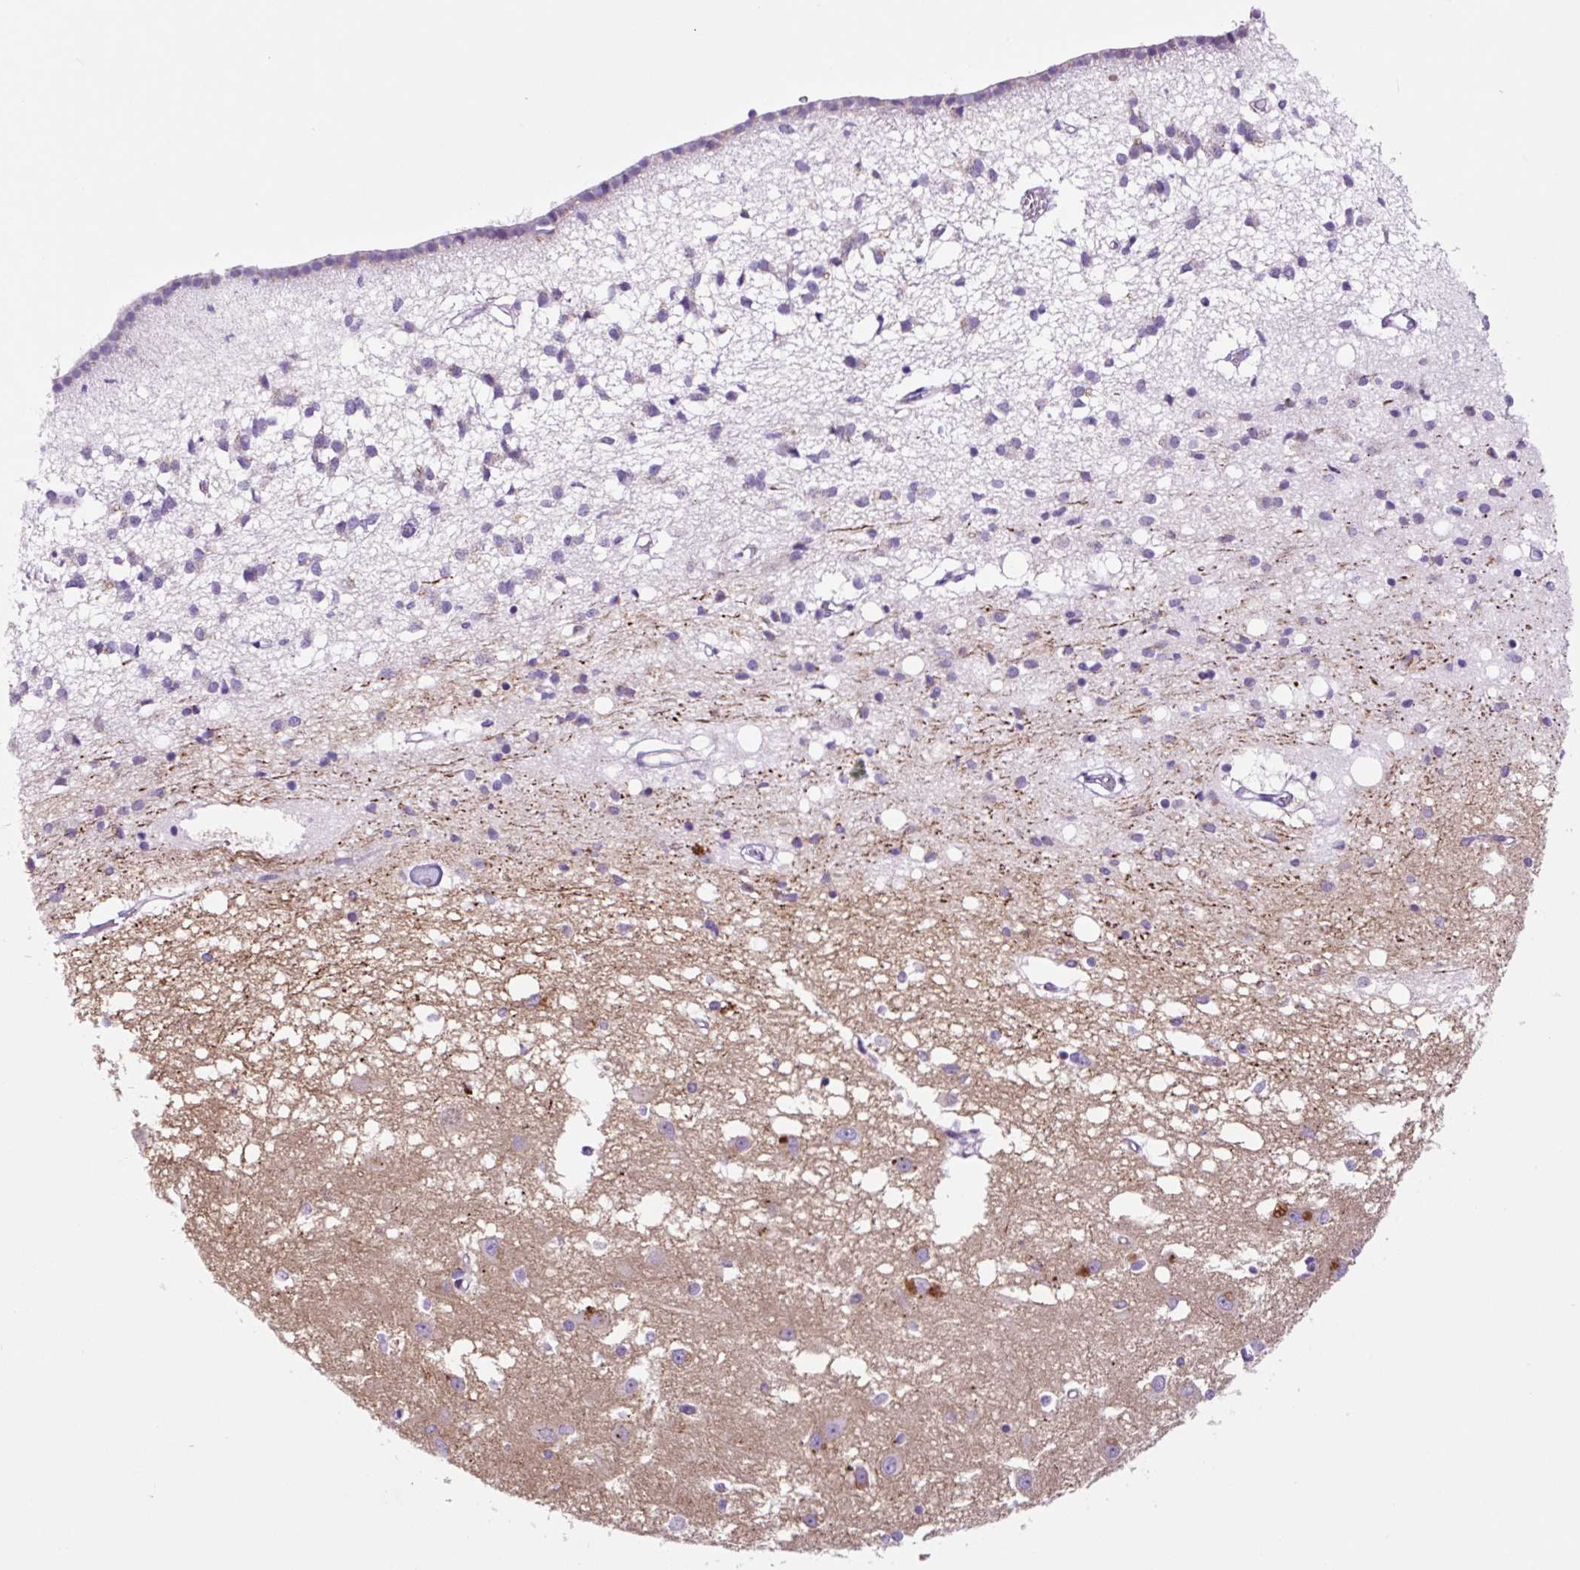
{"staining": {"intensity": "negative", "quantity": "none", "location": "none"}, "tissue": "caudate", "cell_type": "Glial cells", "image_type": "normal", "snomed": [{"axis": "morphology", "description": "Normal tissue, NOS"}, {"axis": "topography", "description": "Lateral ventricle wall"}], "caption": "Protein analysis of unremarkable caudate displays no significant positivity in glial cells. (Immunohistochemistry (ihc), brightfield microscopy, high magnification).", "gene": "LCN10", "patient": {"sex": "male", "age": 70}}